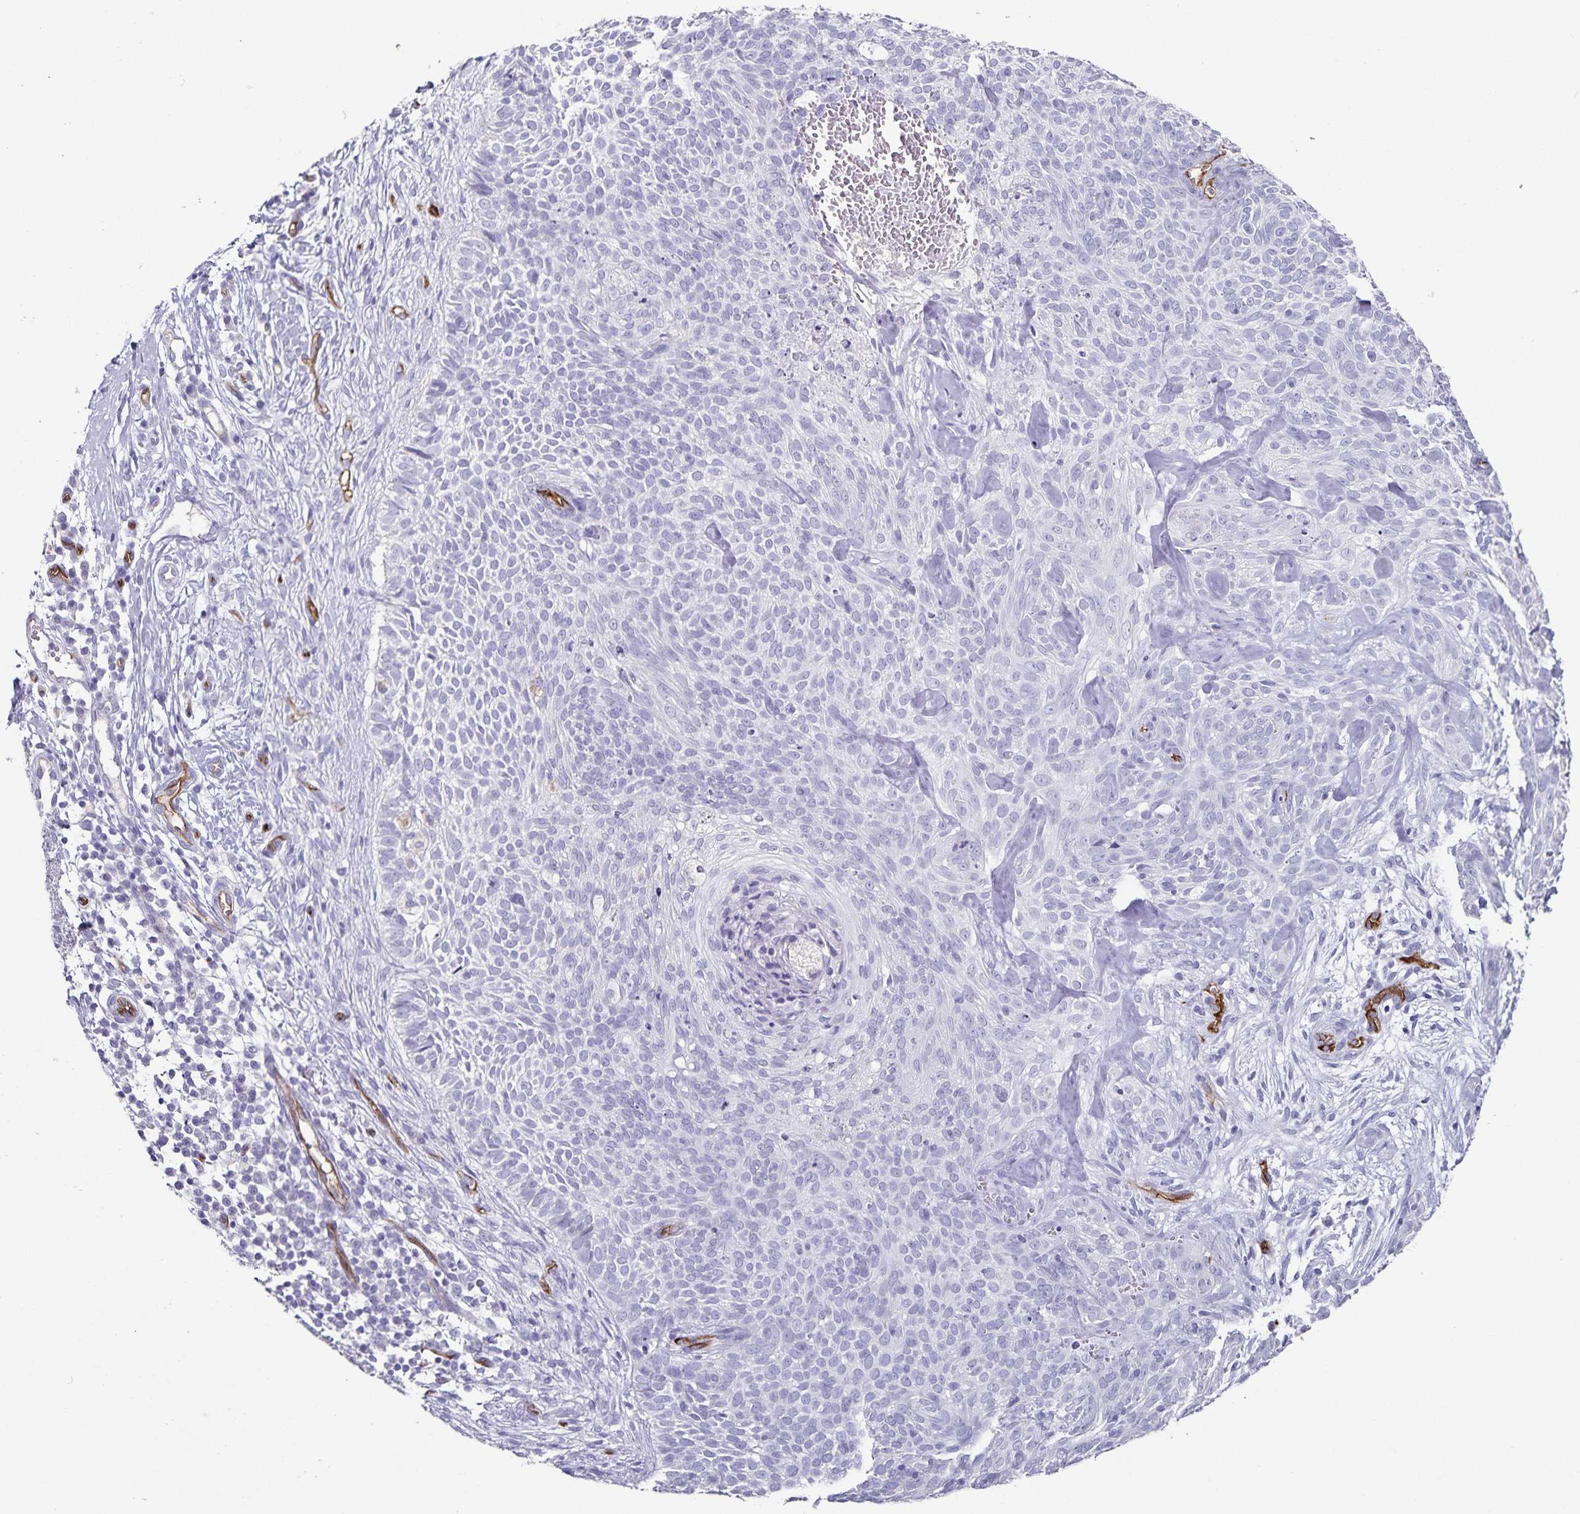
{"staining": {"intensity": "negative", "quantity": "none", "location": "none"}, "tissue": "skin cancer", "cell_type": "Tumor cells", "image_type": "cancer", "snomed": [{"axis": "morphology", "description": "Basal cell carcinoma"}, {"axis": "topography", "description": "Skin"}, {"axis": "topography", "description": "Skin of face"}], "caption": "The image reveals no staining of tumor cells in skin cancer (basal cell carcinoma).", "gene": "PODXL", "patient": {"sex": "female", "age": 82}}